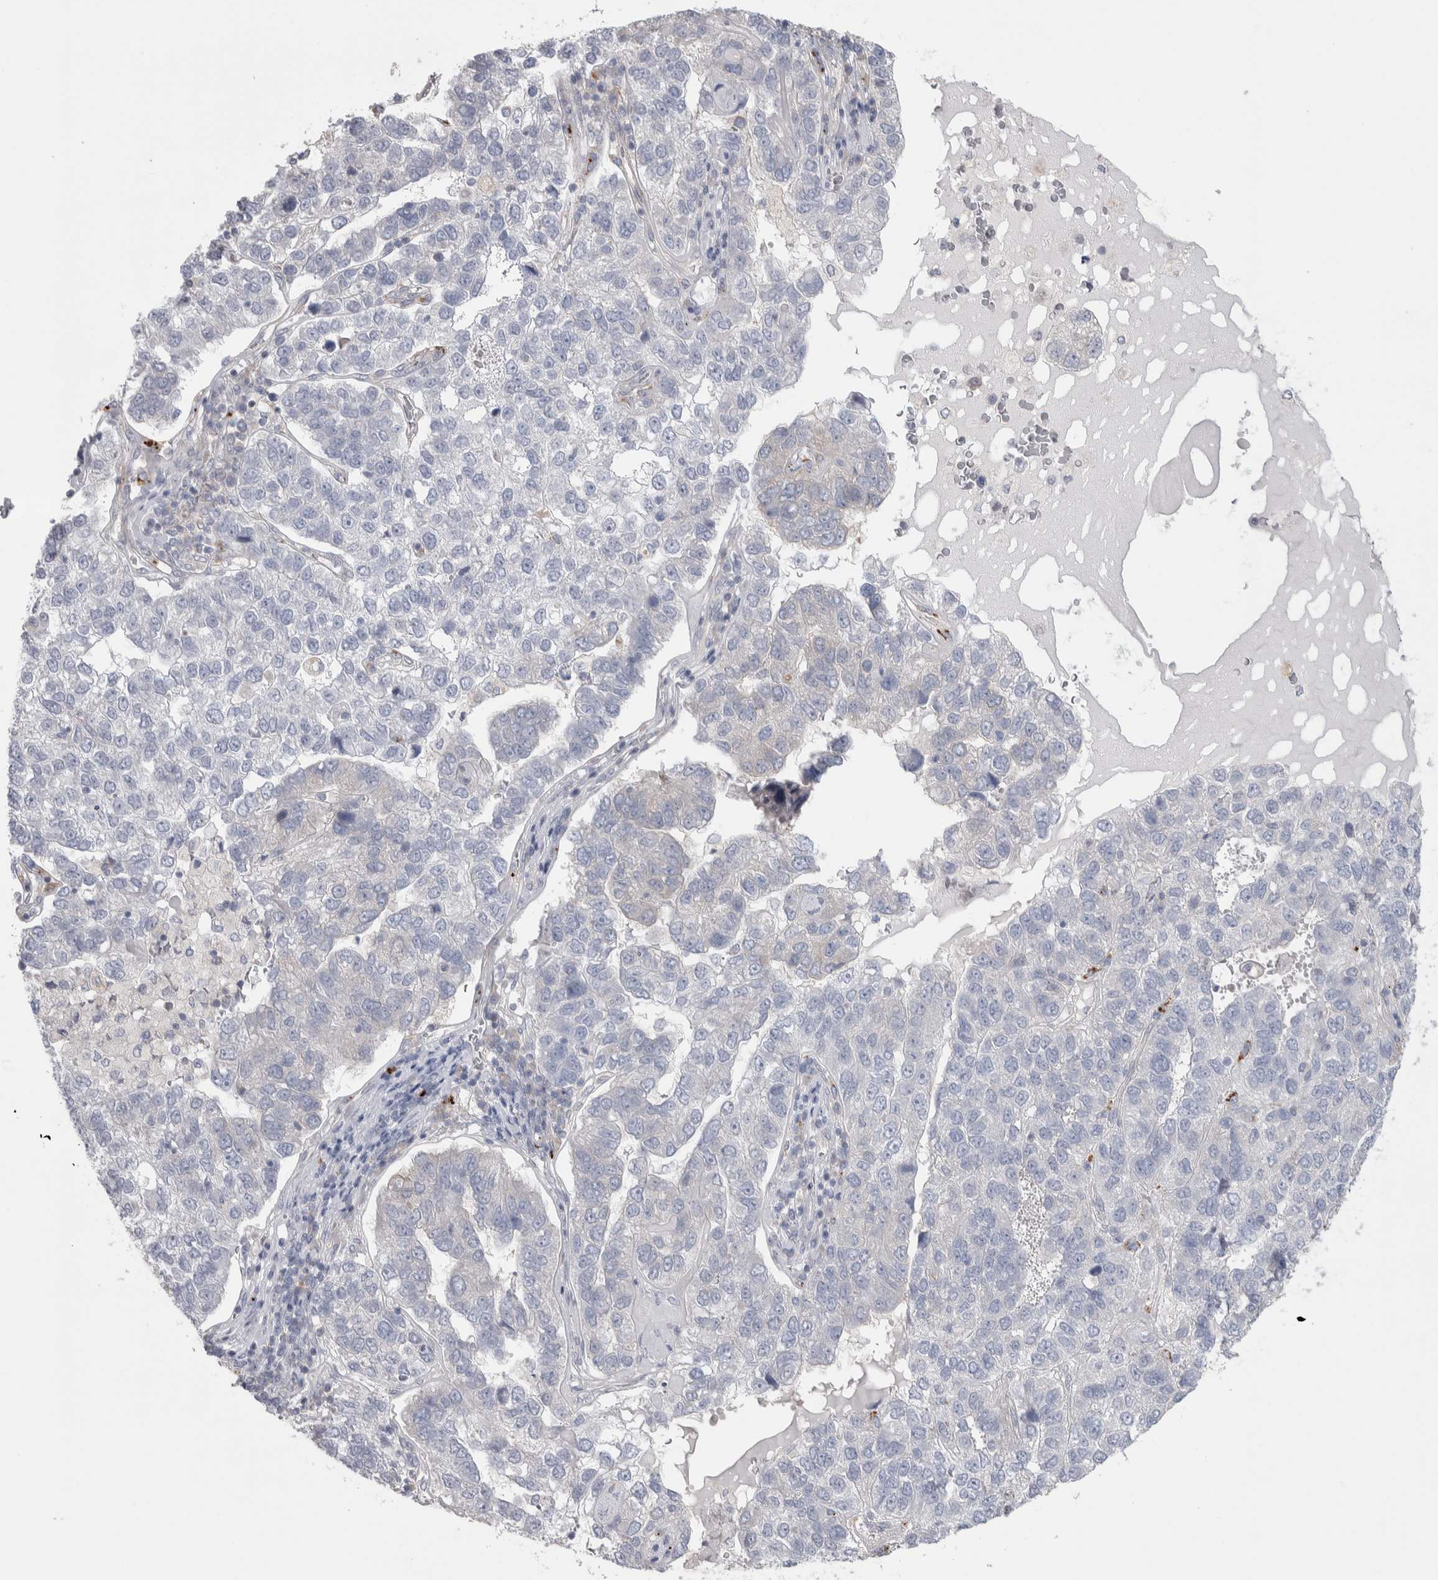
{"staining": {"intensity": "negative", "quantity": "none", "location": "none"}, "tissue": "pancreatic cancer", "cell_type": "Tumor cells", "image_type": "cancer", "snomed": [{"axis": "morphology", "description": "Adenocarcinoma, NOS"}, {"axis": "topography", "description": "Pancreas"}], "caption": "This is an immunohistochemistry histopathology image of adenocarcinoma (pancreatic). There is no staining in tumor cells.", "gene": "GPHN", "patient": {"sex": "female", "age": 61}}